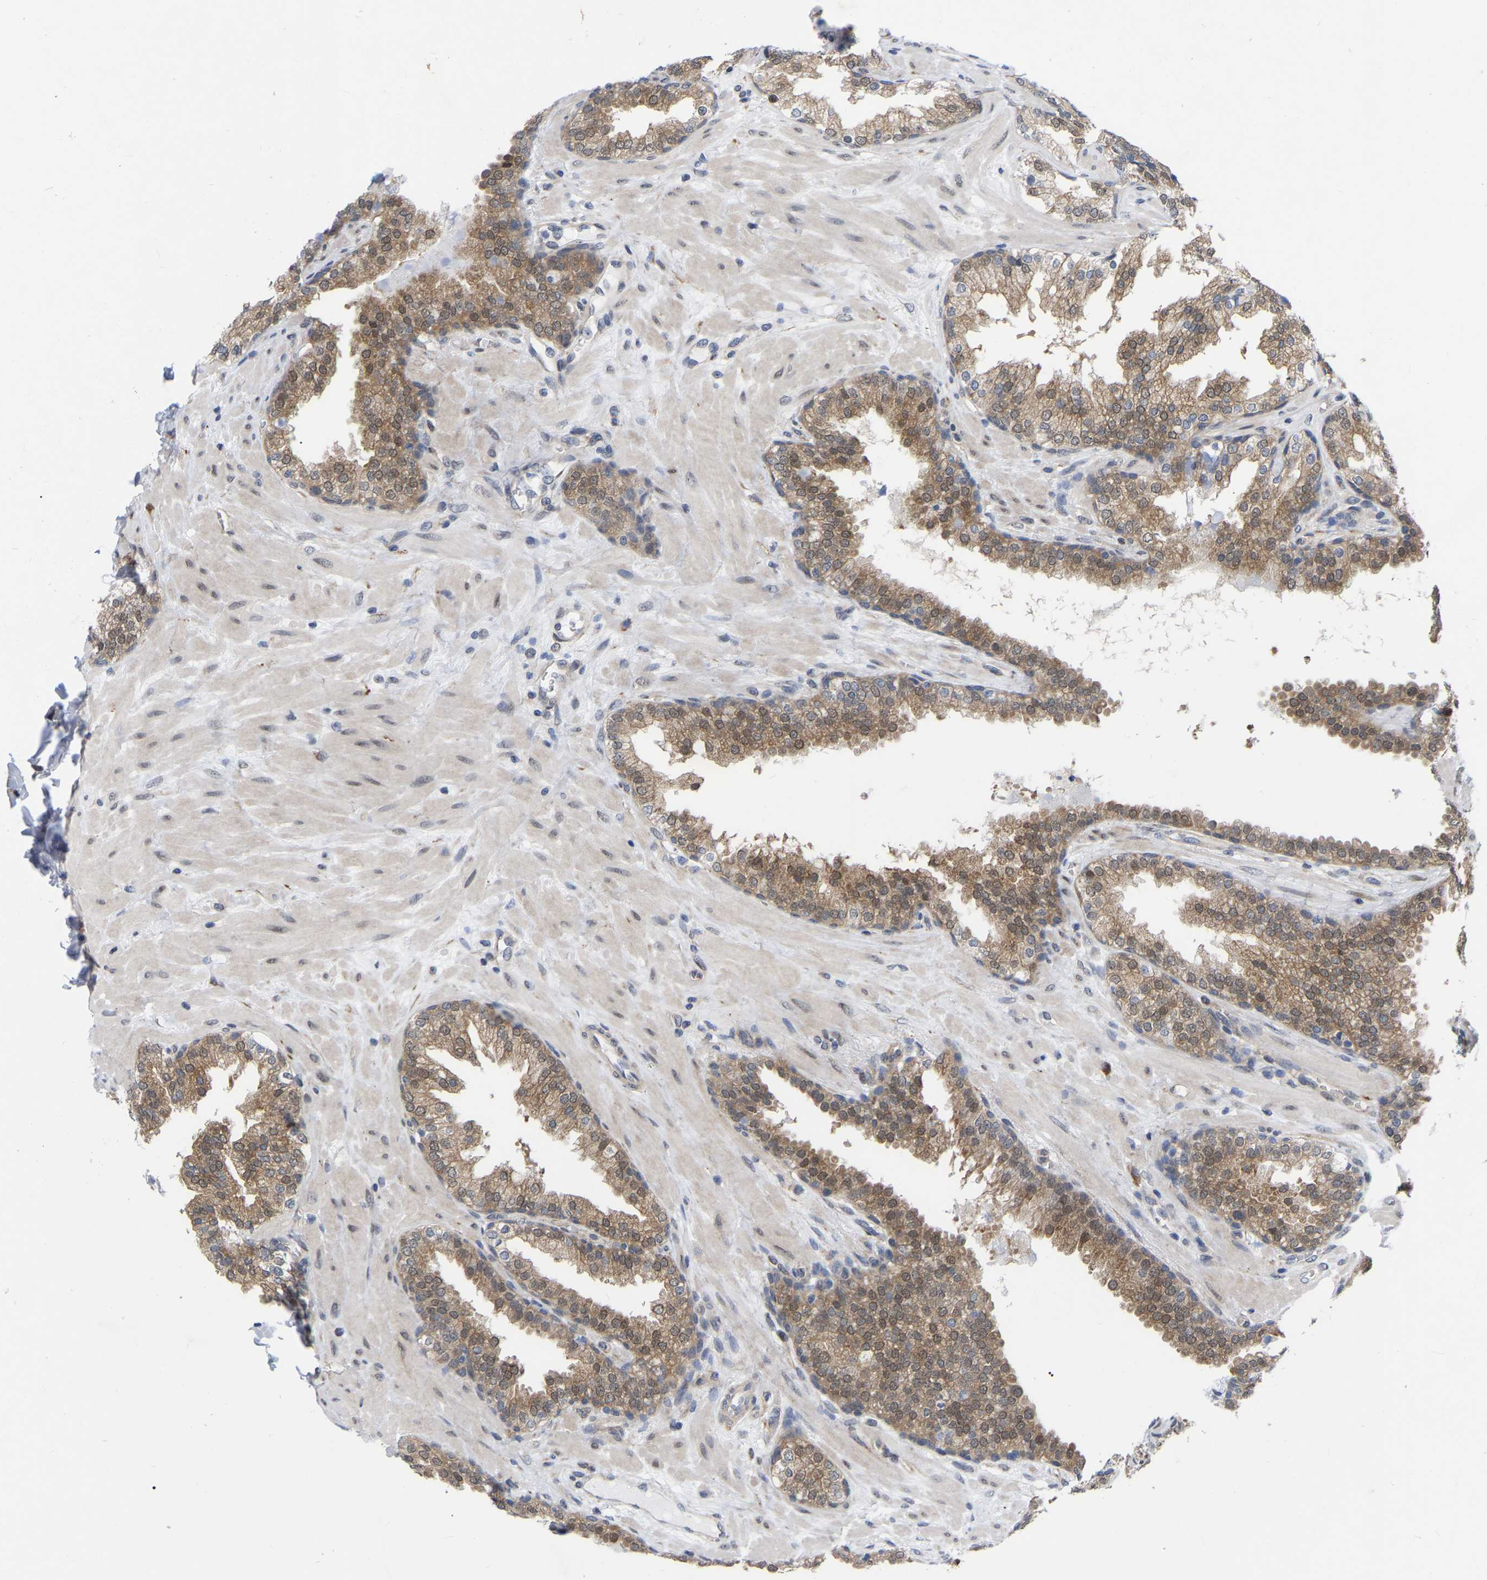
{"staining": {"intensity": "moderate", "quantity": ">75%", "location": "cytoplasmic/membranous,nuclear"}, "tissue": "prostate", "cell_type": "Glandular cells", "image_type": "normal", "snomed": [{"axis": "morphology", "description": "Normal tissue, NOS"}, {"axis": "topography", "description": "Prostate"}], "caption": "Prostate stained with immunohistochemistry (IHC) shows moderate cytoplasmic/membranous,nuclear expression in about >75% of glandular cells.", "gene": "UBE4B", "patient": {"sex": "male", "age": 51}}